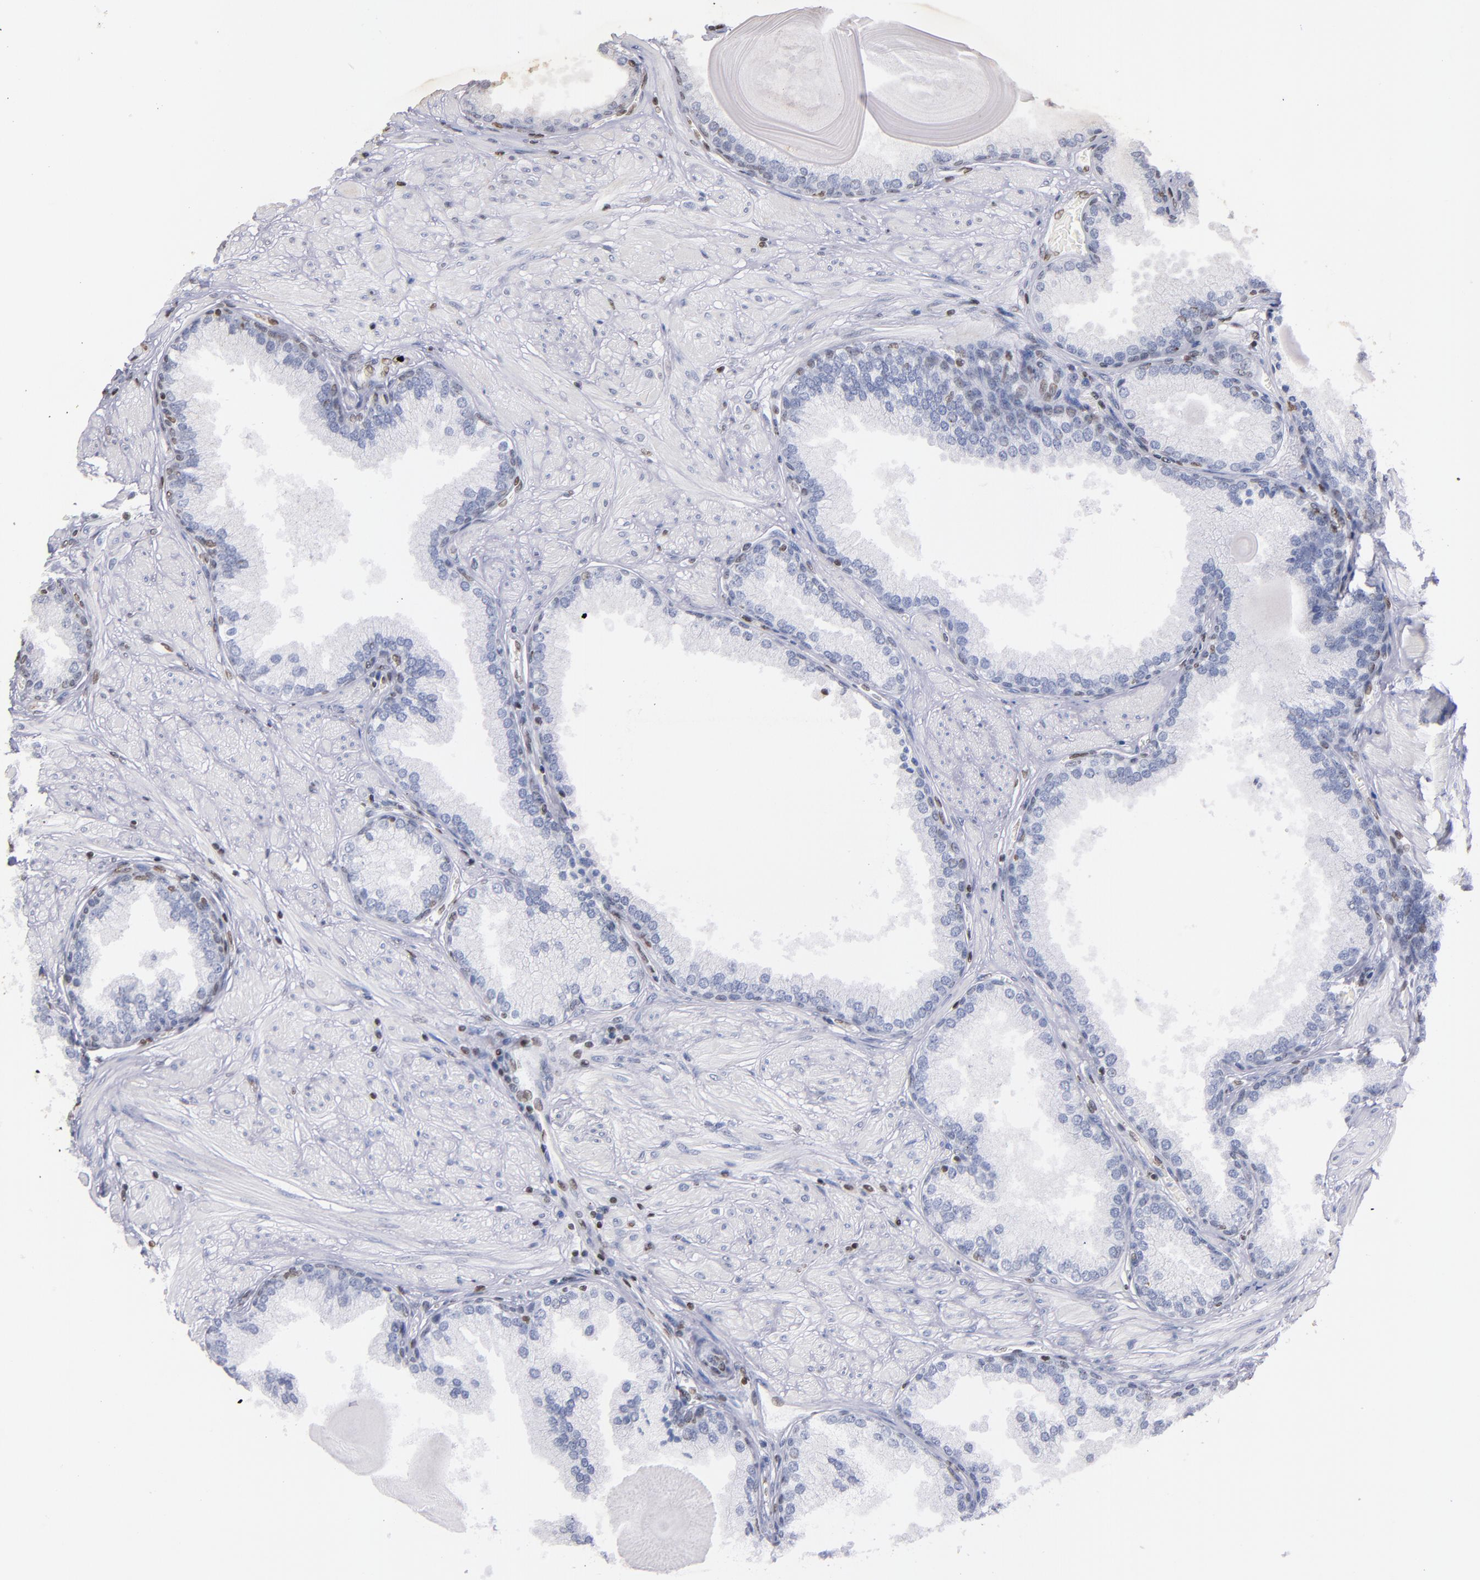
{"staining": {"intensity": "moderate", "quantity": "<25%", "location": "nuclear"}, "tissue": "prostate", "cell_type": "Glandular cells", "image_type": "normal", "snomed": [{"axis": "morphology", "description": "Normal tissue, NOS"}, {"axis": "topography", "description": "Prostate"}], "caption": "Moderate nuclear protein positivity is appreciated in about <25% of glandular cells in prostate. (brown staining indicates protein expression, while blue staining denotes nuclei).", "gene": "IFI16", "patient": {"sex": "male", "age": 51}}